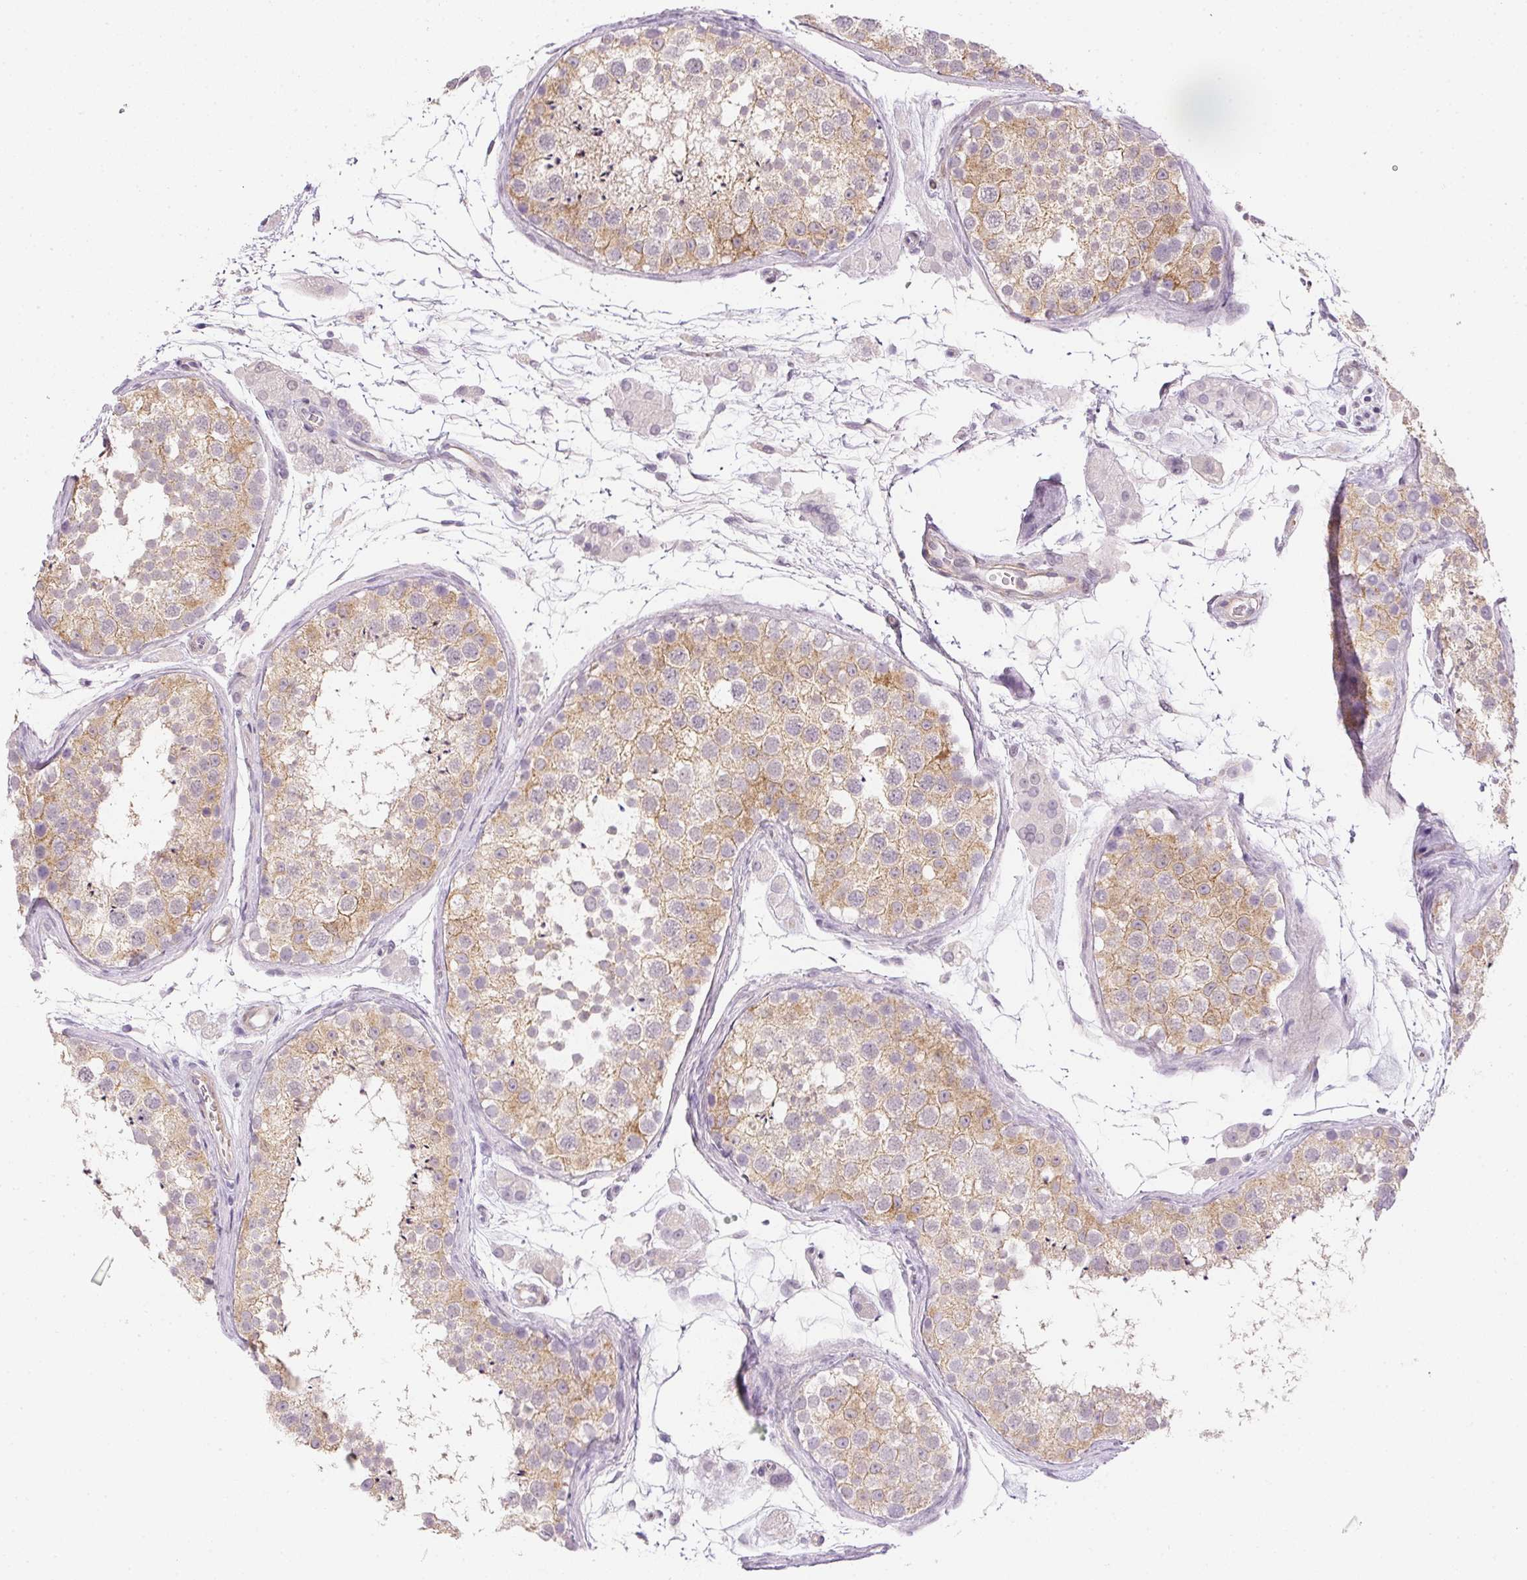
{"staining": {"intensity": "weak", "quantity": ">75%", "location": "cytoplasmic/membranous"}, "tissue": "testis", "cell_type": "Cells in seminiferous ducts", "image_type": "normal", "snomed": [{"axis": "morphology", "description": "Normal tissue, NOS"}, {"axis": "topography", "description": "Testis"}], "caption": "Normal testis shows weak cytoplasmic/membranous positivity in approximately >75% of cells in seminiferous ducts, visualized by immunohistochemistry.", "gene": "PRL", "patient": {"sex": "male", "age": 41}}